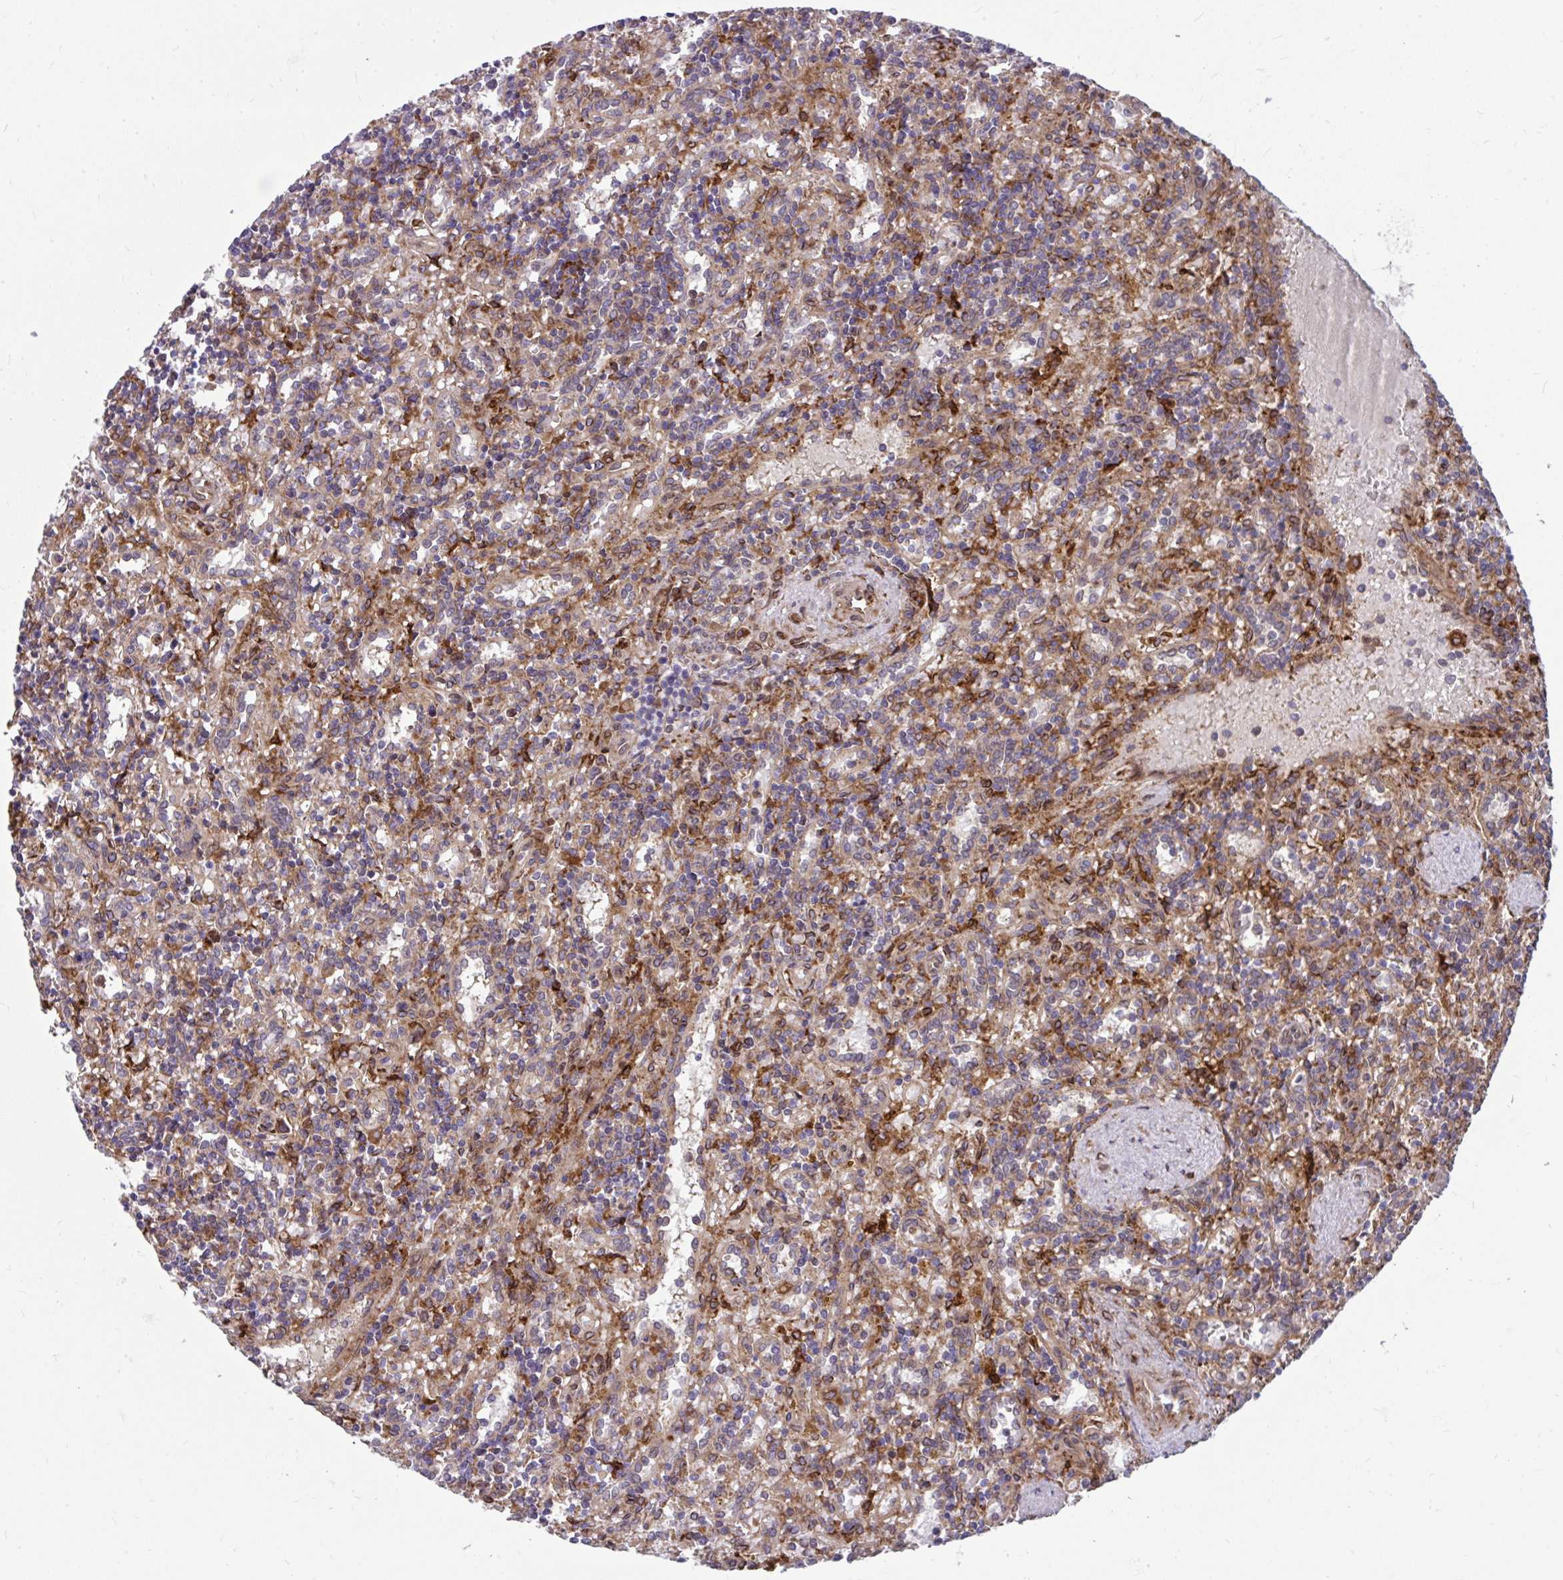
{"staining": {"intensity": "negative", "quantity": "none", "location": "none"}, "tissue": "lymphoma", "cell_type": "Tumor cells", "image_type": "cancer", "snomed": [{"axis": "morphology", "description": "Malignant lymphoma, non-Hodgkin's type, Low grade"}, {"axis": "topography", "description": "Spleen"}], "caption": "DAB immunohistochemical staining of lymphoma displays no significant staining in tumor cells.", "gene": "STIM2", "patient": {"sex": "male", "age": 67}}